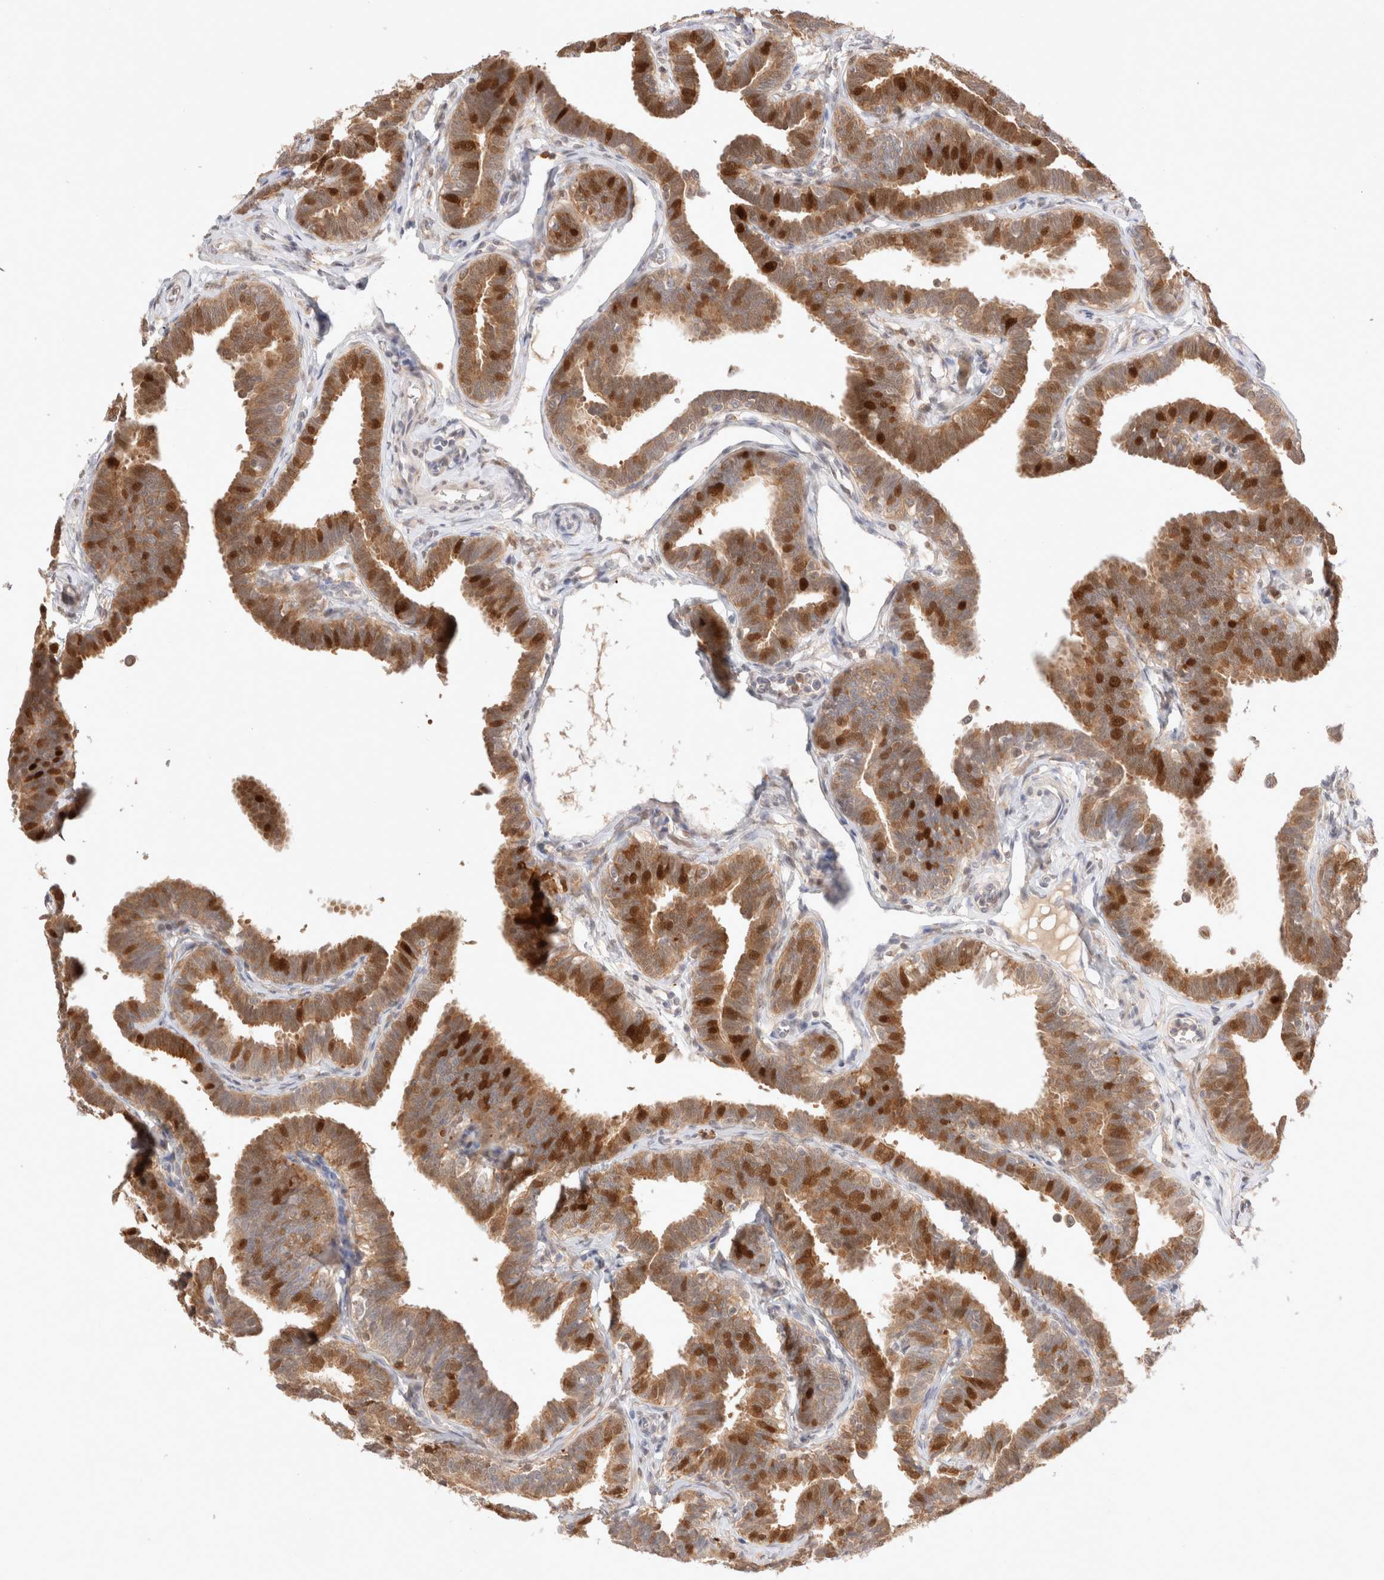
{"staining": {"intensity": "strong", "quantity": "25%-75%", "location": "cytoplasmic/membranous,nuclear"}, "tissue": "fallopian tube", "cell_type": "Glandular cells", "image_type": "normal", "snomed": [{"axis": "morphology", "description": "Normal tissue, NOS"}, {"axis": "topography", "description": "Fallopian tube"}, {"axis": "topography", "description": "Ovary"}], "caption": "Immunohistochemical staining of normal human fallopian tube displays strong cytoplasmic/membranous,nuclear protein staining in approximately 25%-75% of glandular cells.", "gene": "STARD10", "patient": {"sex": "female", "age": 23}}